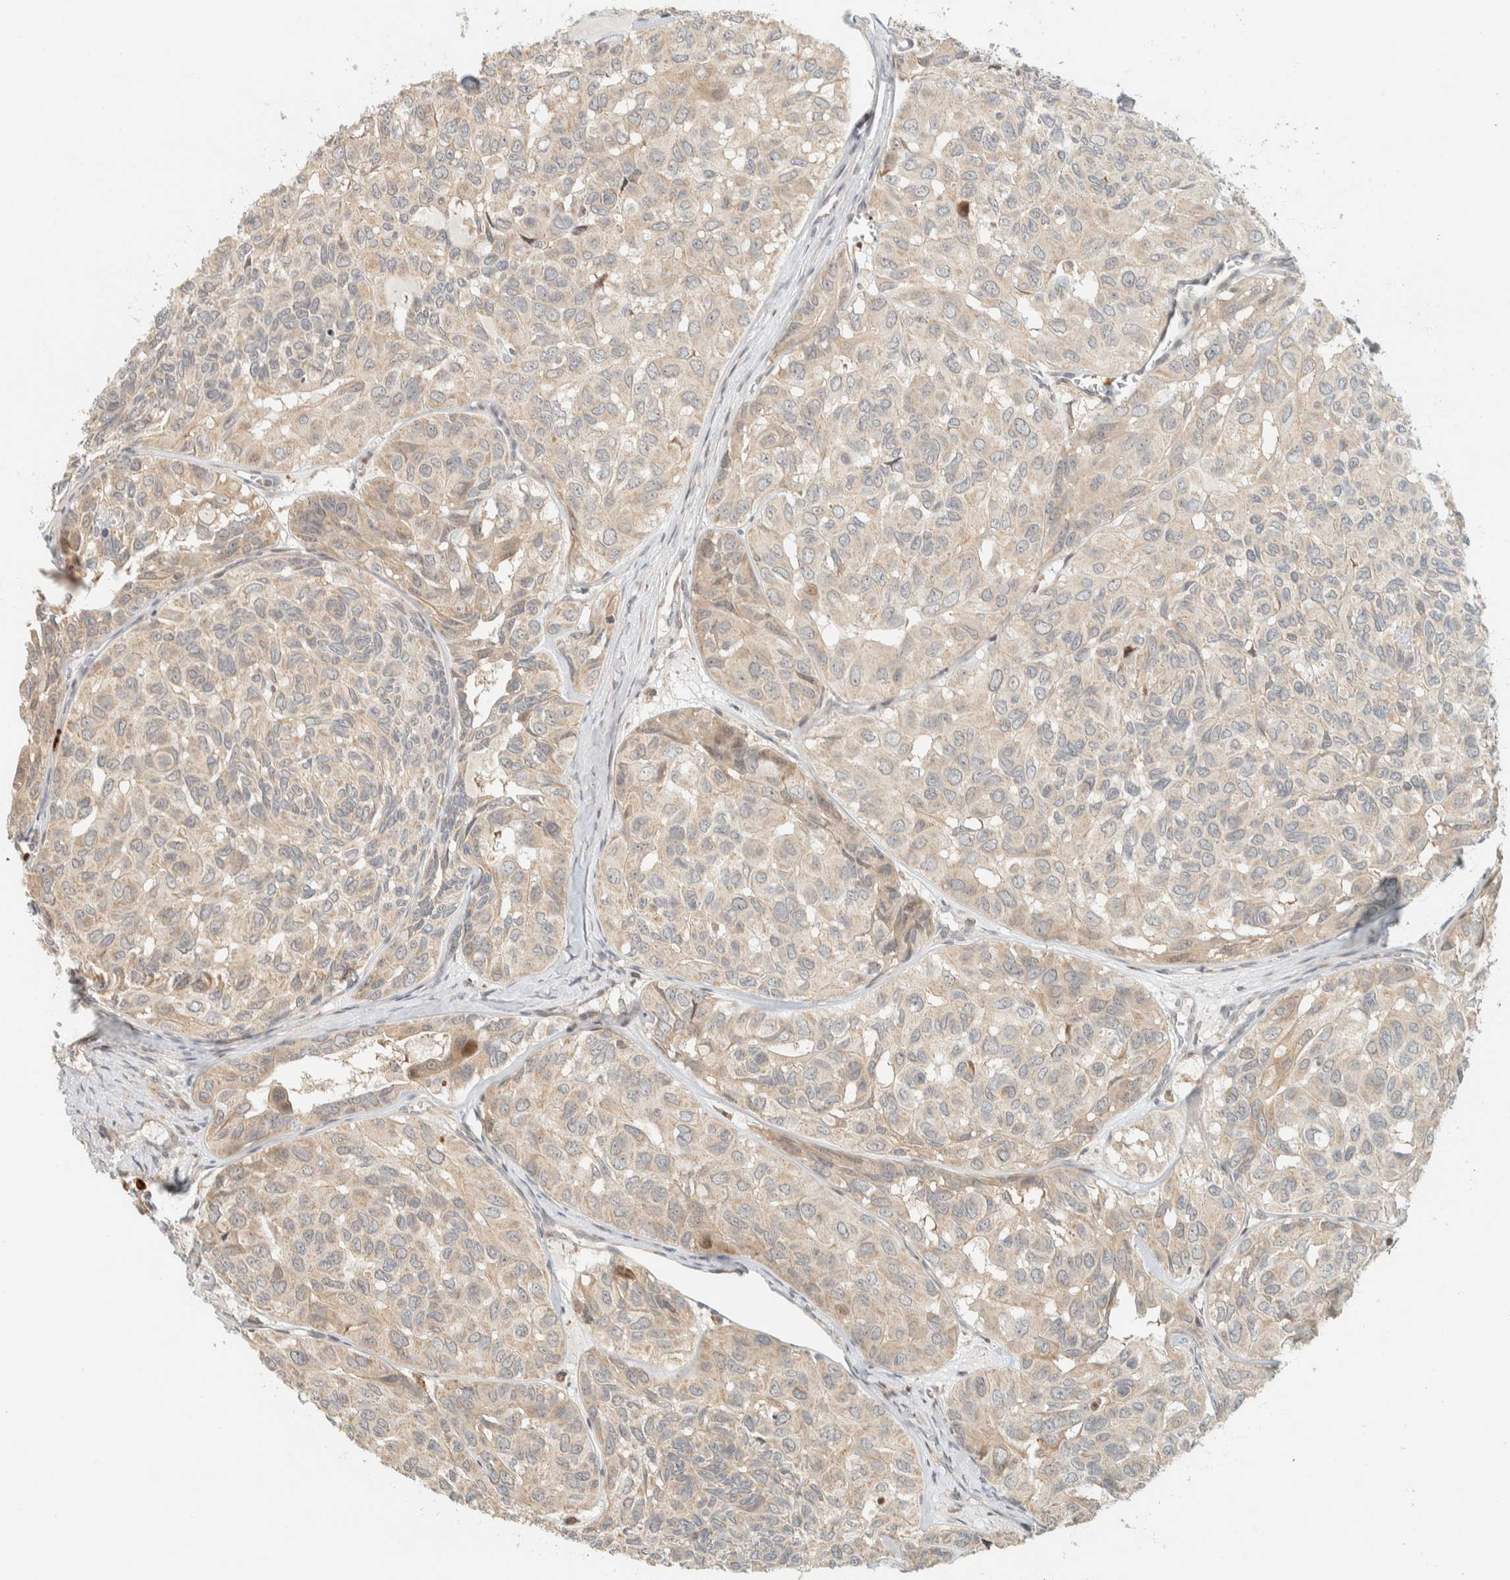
{"staining": {"intensity": "negative", "quantity": "none", "location": "none"}, "tissue": "head and neck cancer", "cell_type": "Tumor cells", "image_type": "cancer", "snomed": [{"axis": "morphology", "description": "Adenocarcinoma, NOS"}, {"axis": "topography", "description": "Salivary gland, NOS"}, {"axis": "topography", "description": "Head-Neck"}], "caption": "This is an immunohistochemistry (IHC) histopathology image of human head and neck cancer (adenocarcinoma). There is no expression in tumor cells.", "gene": "CCDC171", "patient": {"sex": "female", "age": 76}}